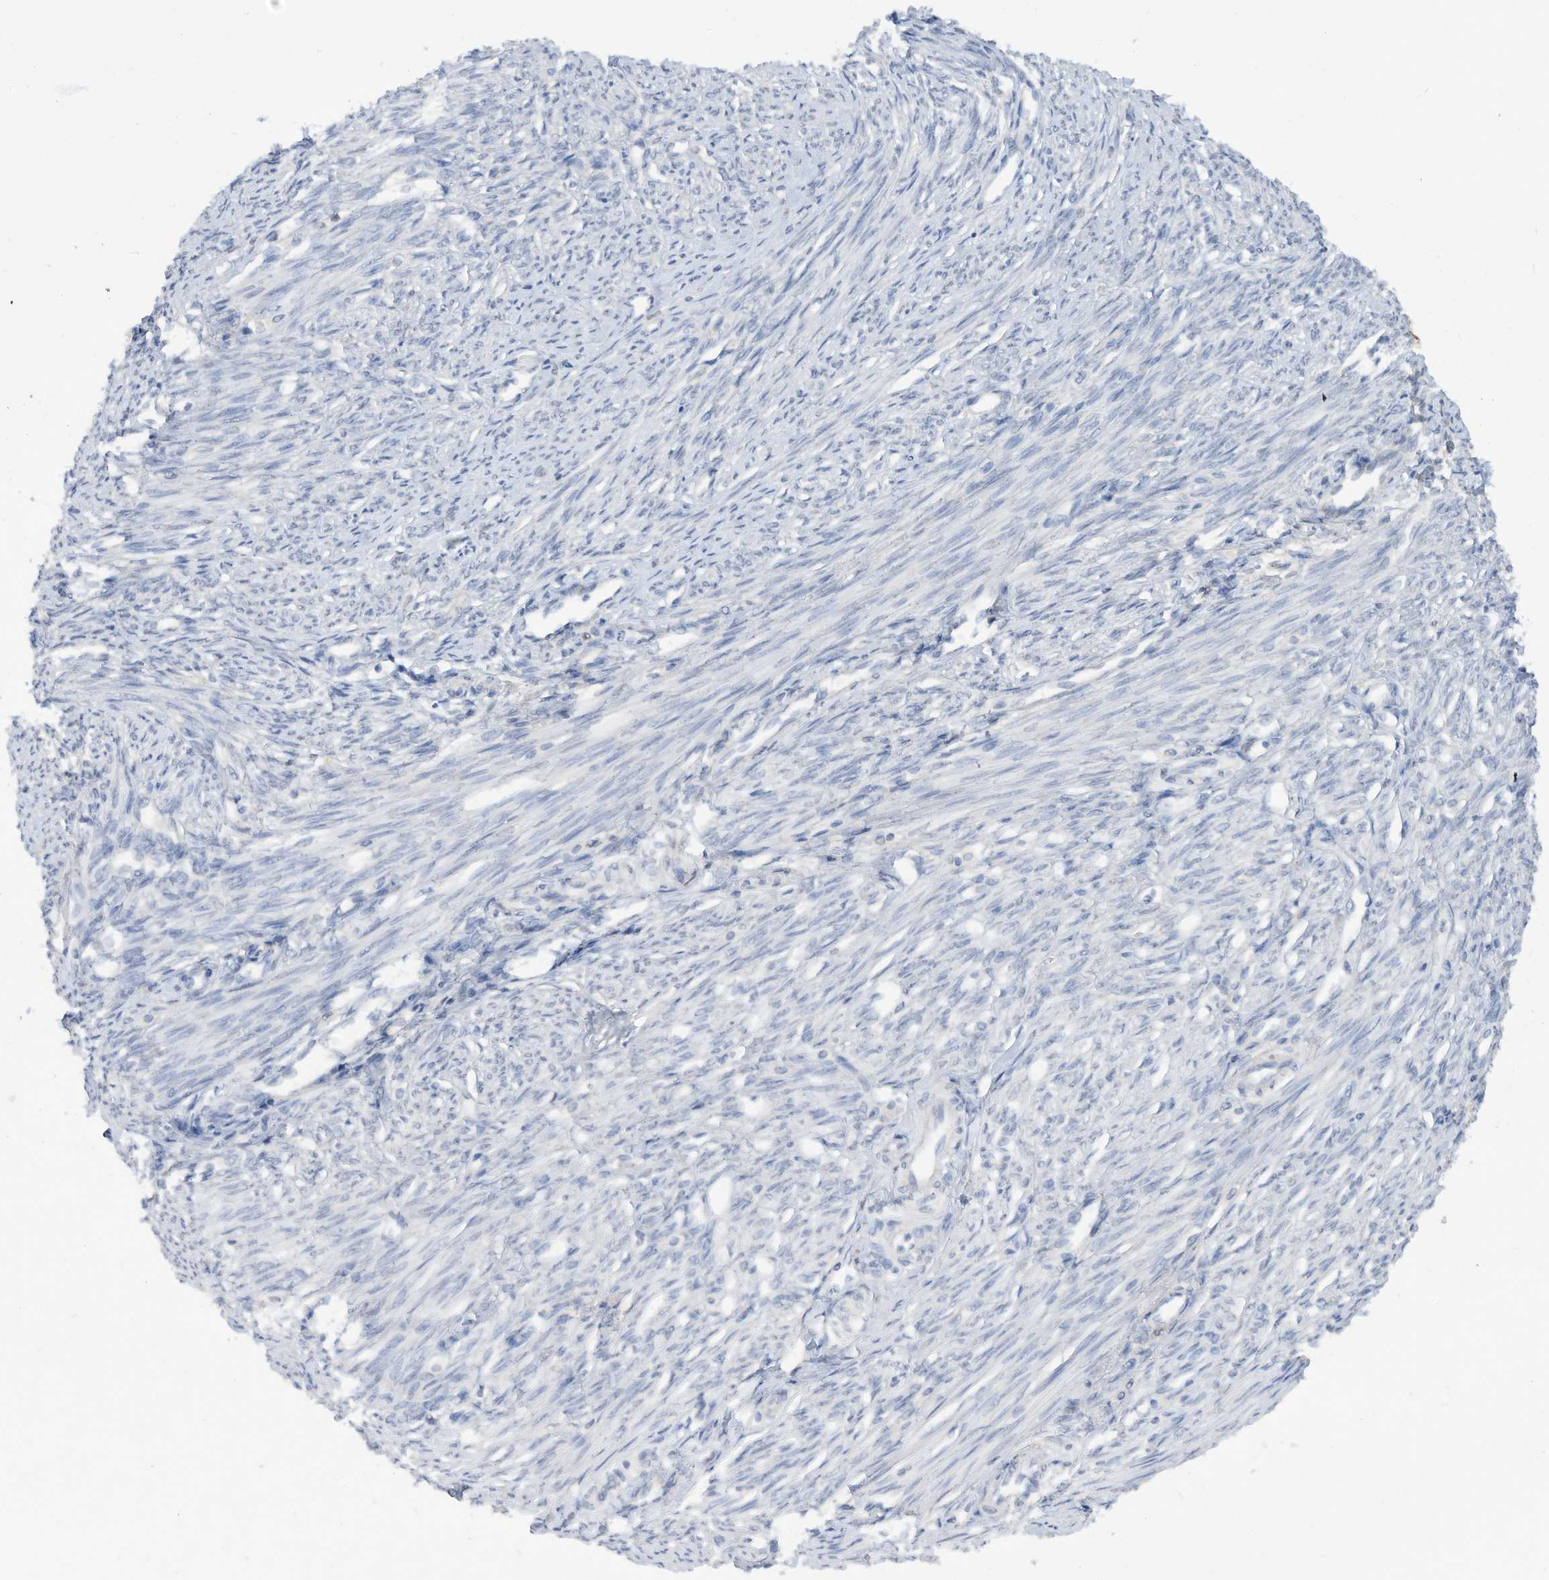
{"staining": {"intensity": "negative", "quantity": "none", "location": "none"}, "tissue": "endometrium", "cell_type": "Cells in endometrial stroma", "image_type": "normal", "snomed": [{"axis": "morphology", "description": "Normal tissue, NOS"}, {"axis": "topography", "description": "Endometrium"}], "caption": "Protein analysis of normal endometrium exhibits no significant expression in cells in endometrial stroma.", "gene": "HAS3", "patient": {"sex": "female", "age": 56}}